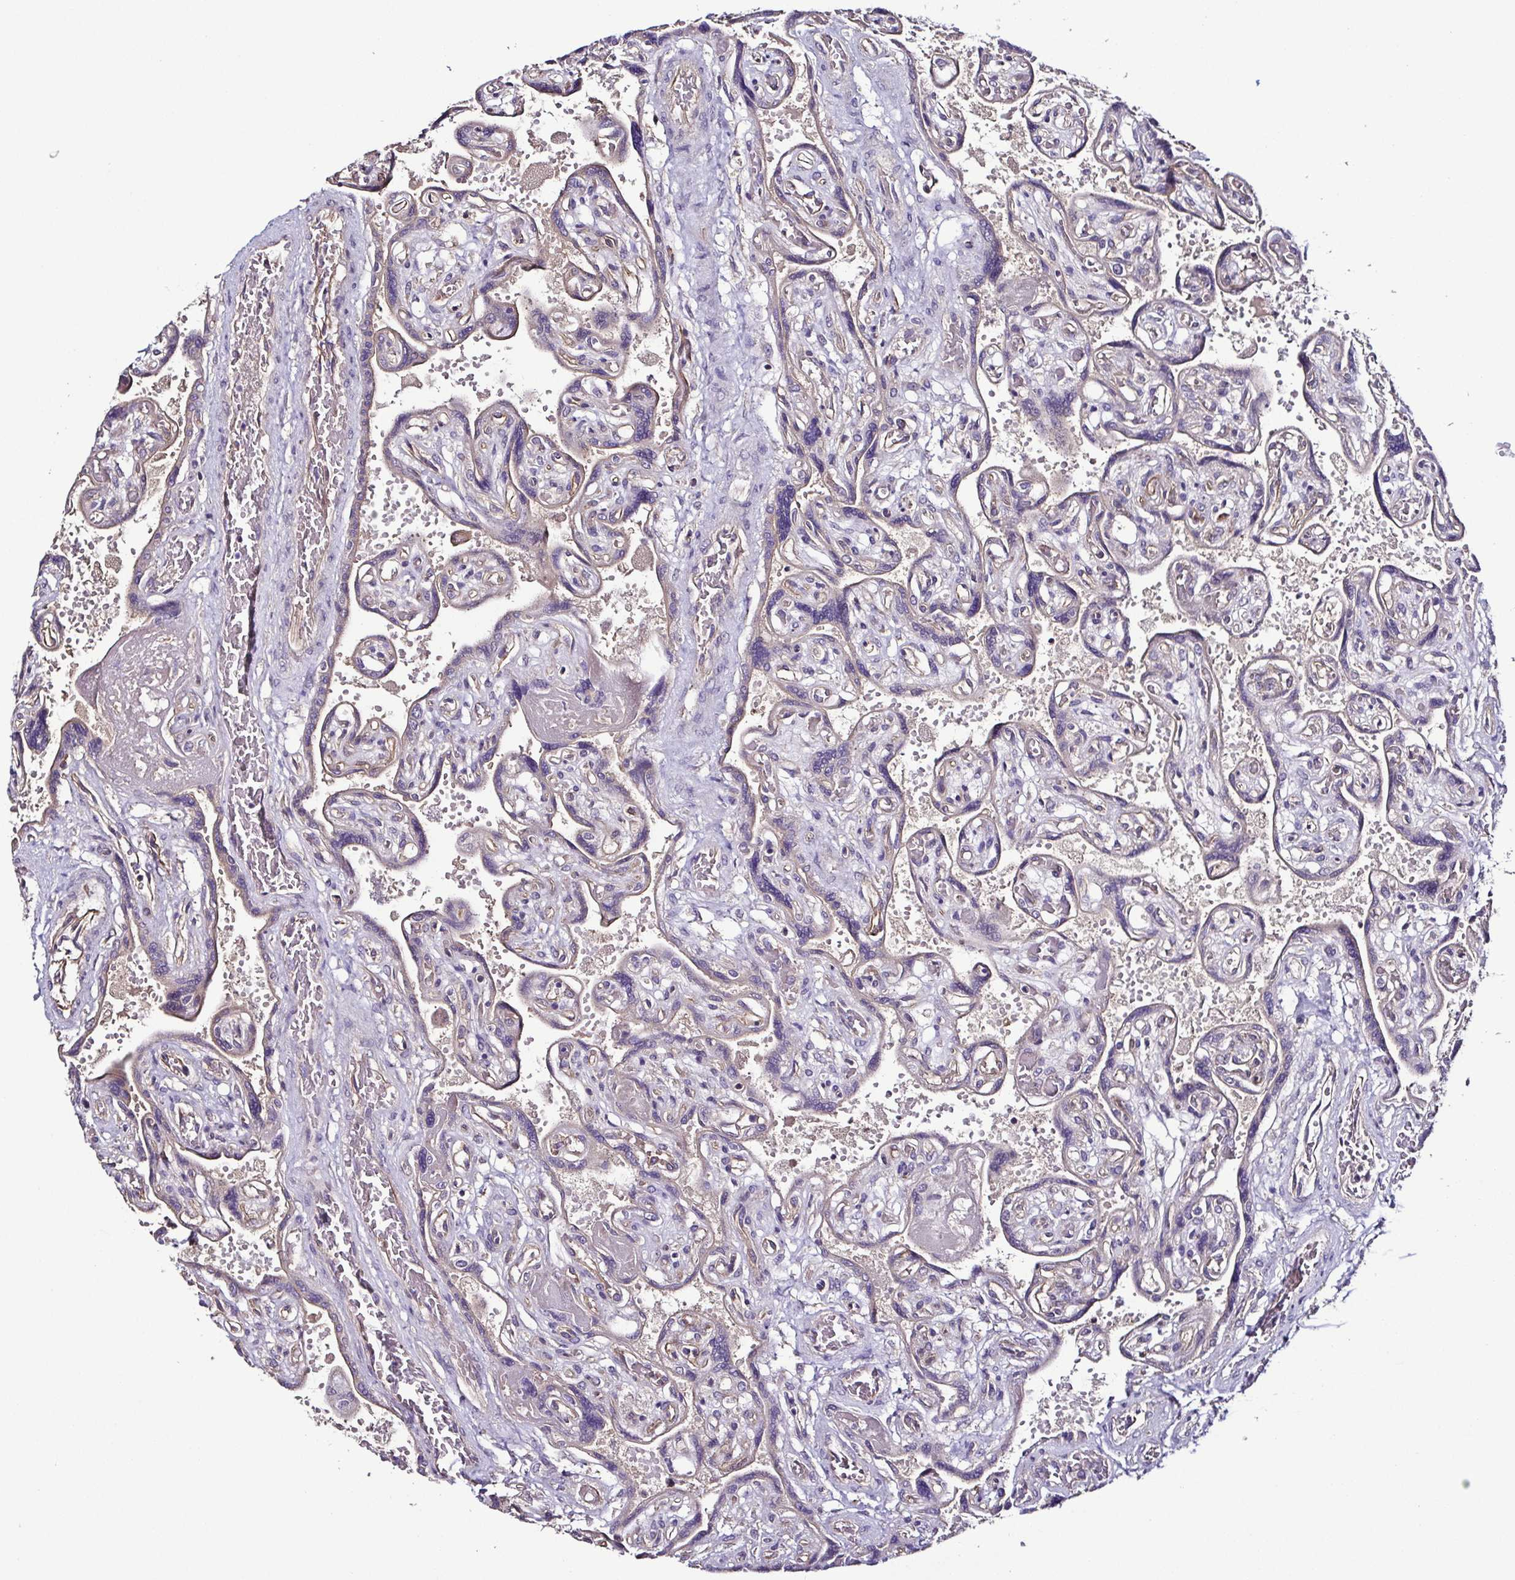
{"staining": {"intensity": "negative", "quantity": "none", "location": "none"}, "tissue": "placenta", "cell_type": "Decidual cells", "image_type": "normal", "snomed": [{"axis": "morphology", "description": "Normal tissue, NOS"}, {"axis": "topography", "description": "Placenta"}], "caption": "Immunohistochemistry micrograph of unremarkable placenta: human placenta stained with DAB (3,3'-diaminobenzidine) demonstrates no significant protein staining in decidual cells.", "gene": "LMOD2", "patient": {"sex": "female", "age": 32}}